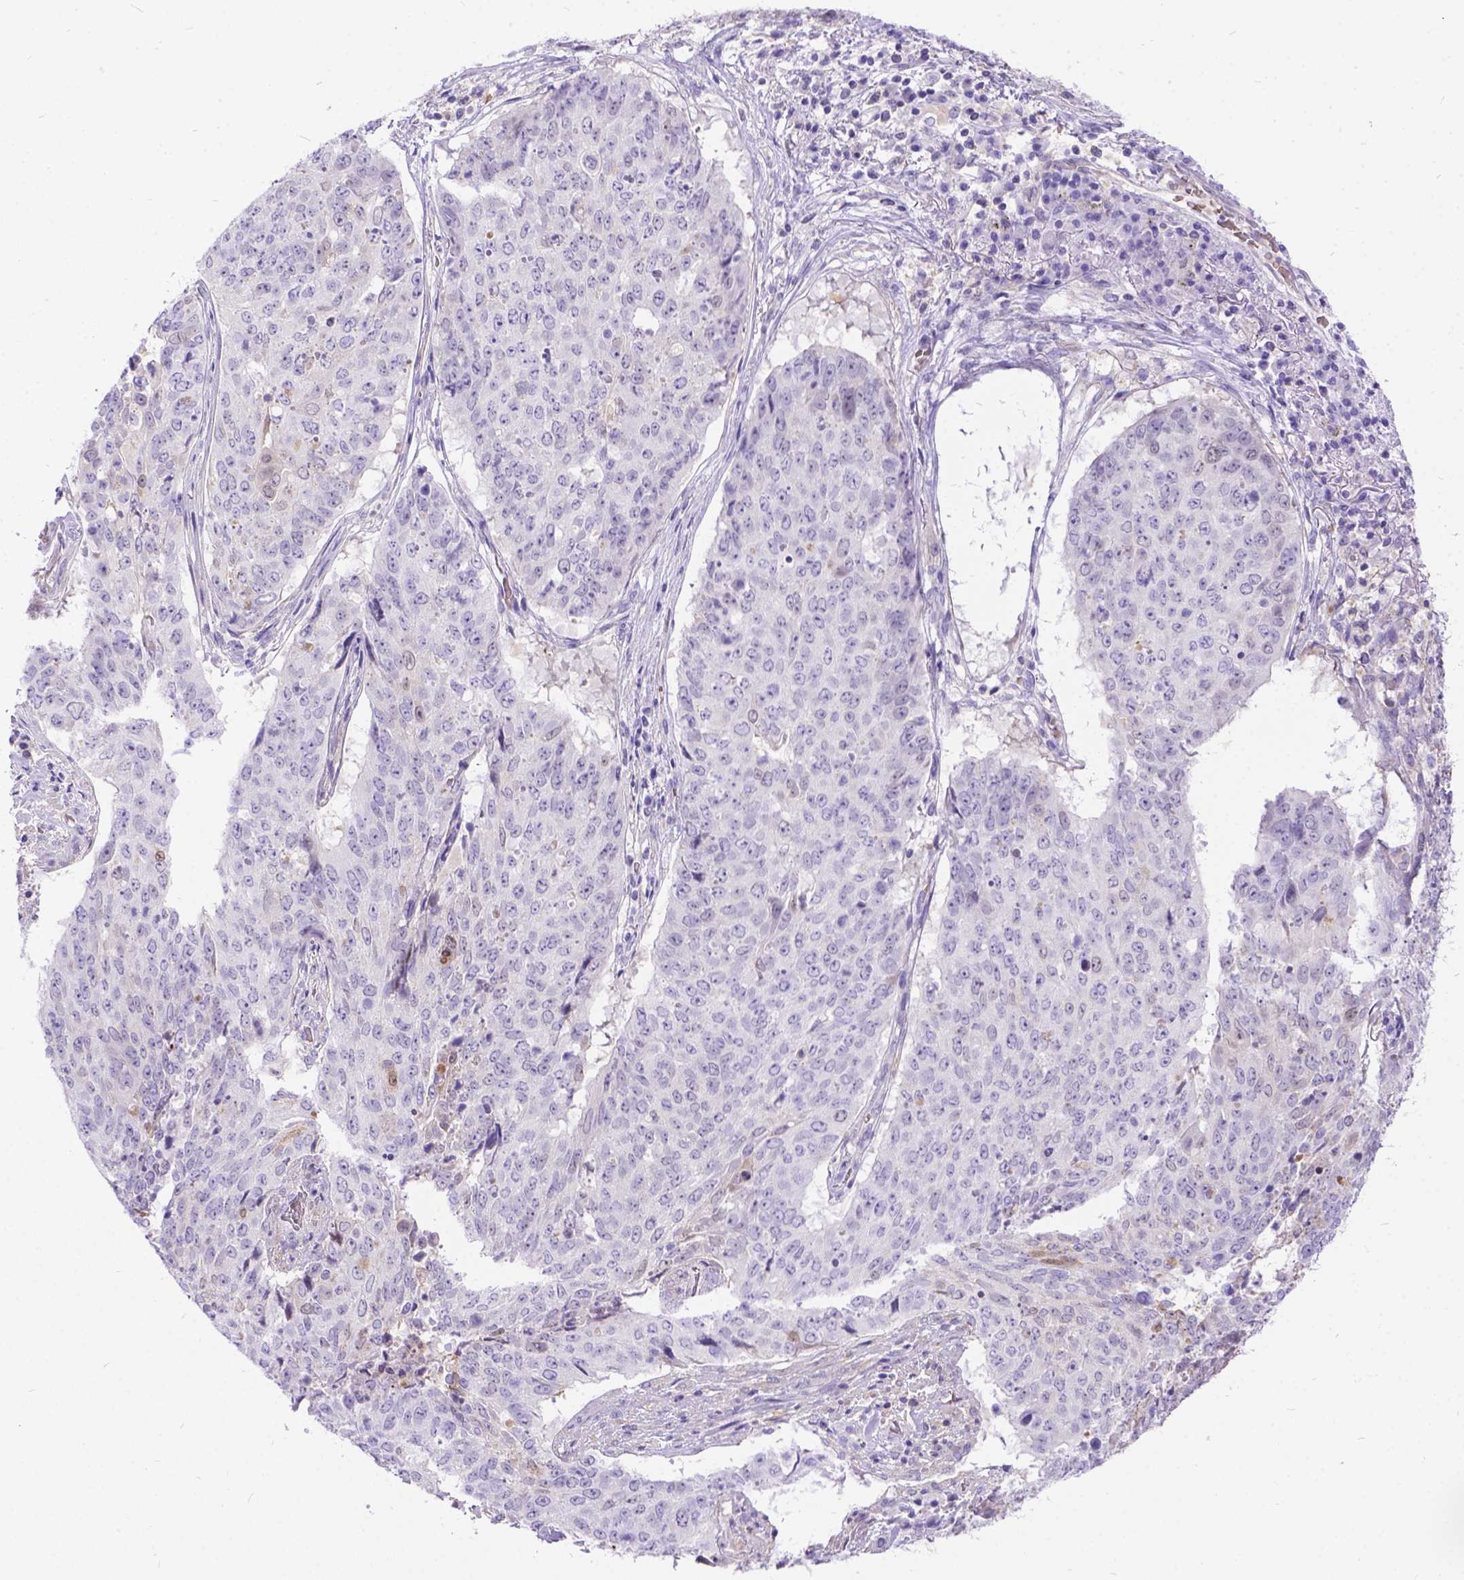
{"staining": {"intensity": "weak", "quantity": "<25%", "location": "nuclear"}, "tissue": "lung cancer", "cell_type": "Tumor cells", "image_type": "cancer", "snomed": [{"axis": "morphology", "description": "Normal tissue, NOS"}, {"axis": "morphology", "description": "Squamous cell carcinoma, NOS"}, {"axis": "topography", "description": "Bronchus"}, {"axis": "topography", "description": "Lung"}], "caption": "Histopathology image shows no significant protein expression in tumor cells of lung cancer (squamous cell carcinoma).", "gene": "TMEM169", "patient": {"sex": "male", "age": 64}}